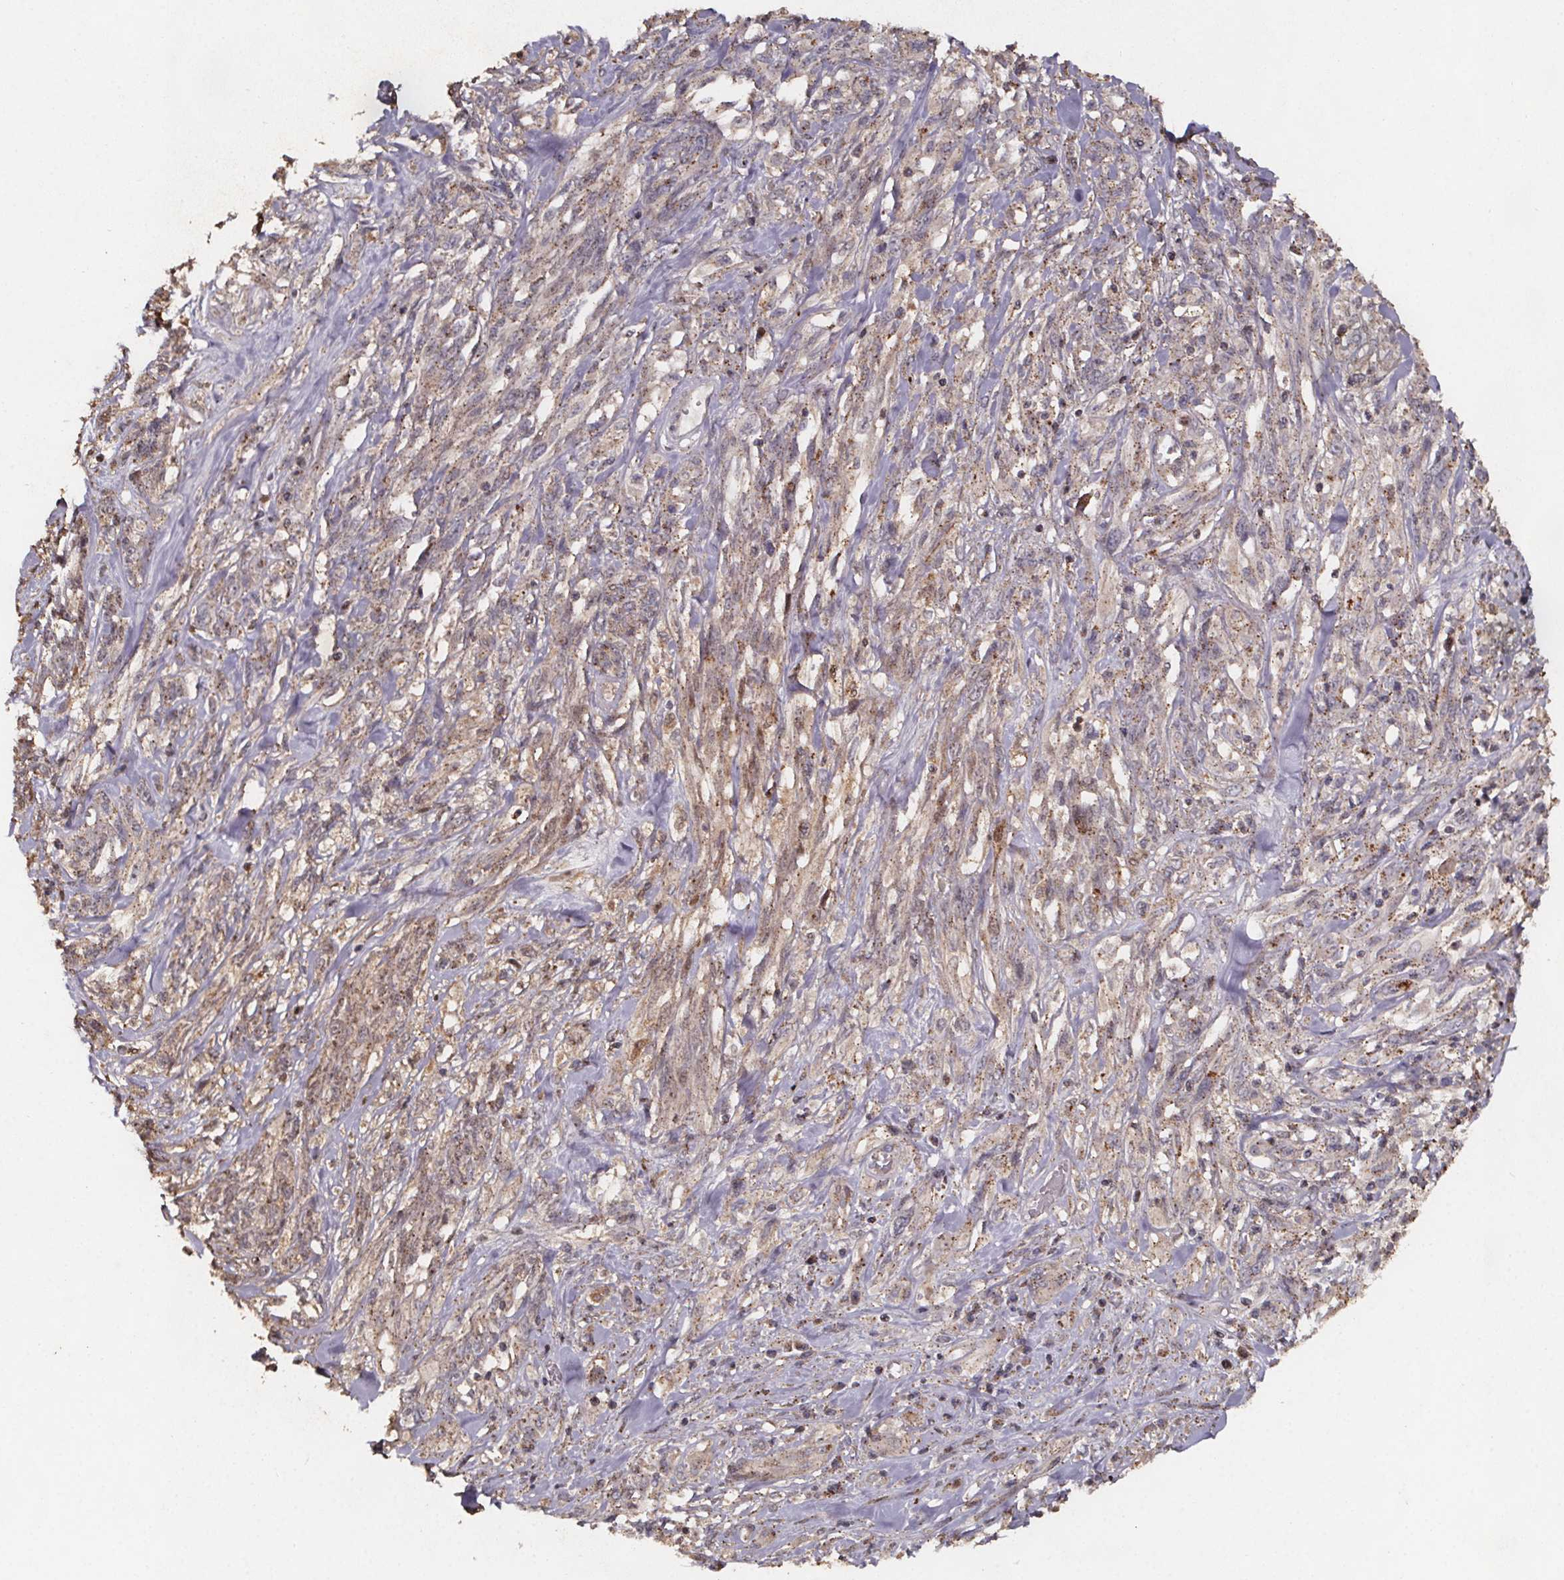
{"staining": {"intensity": "moderate", "quantity": "<25%", "location": "cytoplasmic/membranous"}, "tissue": "melanoma", "cell_type": "Tumor cells", "image_type": "cancer", "snomed": [{"axis": "morphology", "description": "Malignant melanoma, NOS"}, {"axis": "topography", "description": "Skin"}], "caption": "Protein positivity by IHC shows moderate cytoplasmic/membranous staining in approximately <25% of tumor cells in malignant melanoma.", "gene": "ZNF879", "patient": {"sex": "female", "age": 91}}